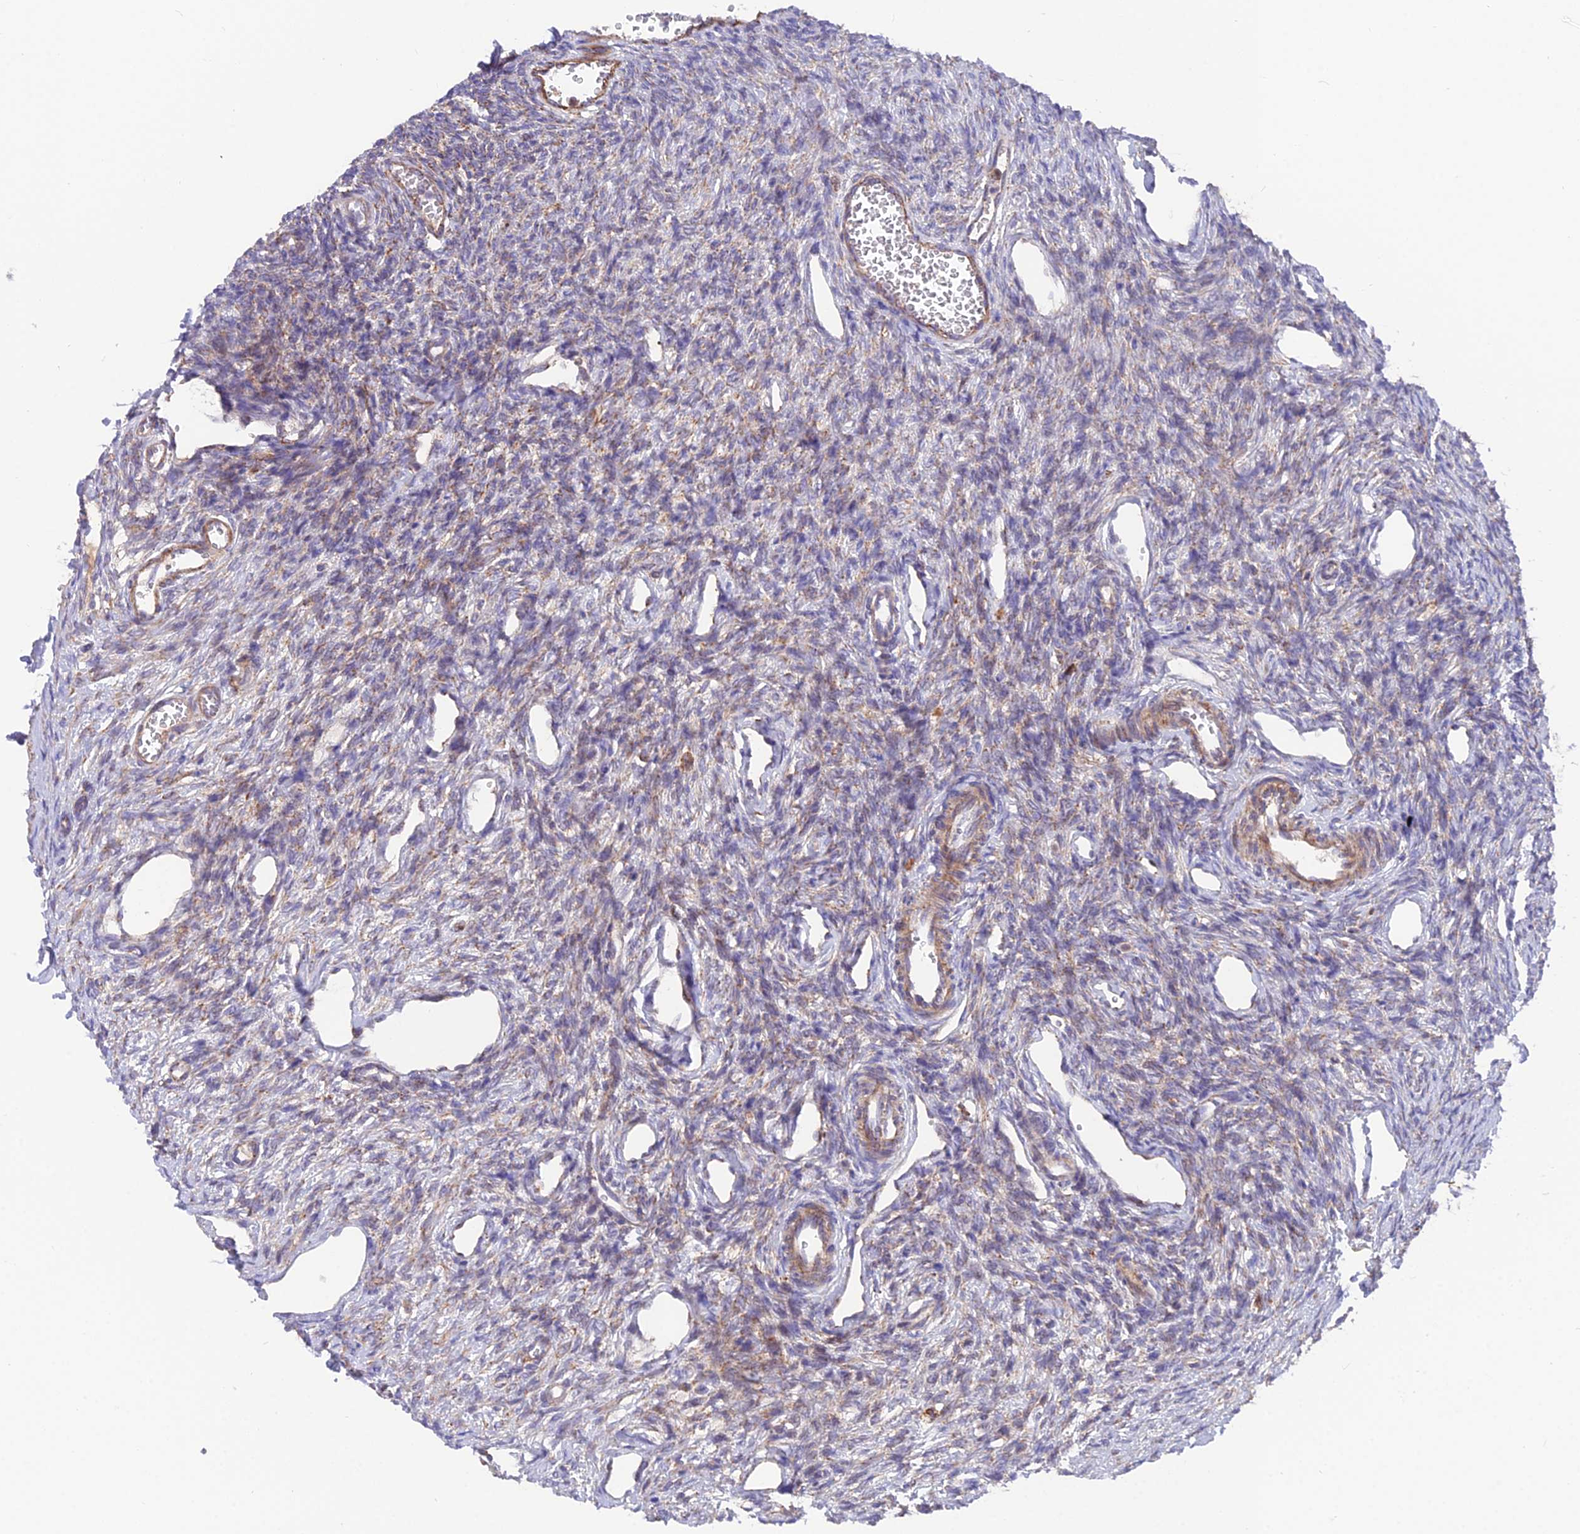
{"staining": {"intensity": "moderate", "quantity": "25%-75%", "location": "cytoplasmic/membranous"}, "tissue": "ovary", "cell_type": "Ovarian stroma cells", "image_type": "normal", "snomed": [{"axis": "morphology", "description": "Normal tissue, NOS"}, {"axis": "morphology", "description": "Cyst, NOS"}, {"axis": "topography", "description": "Ovary"}], "caption": "A brown stain highlights moderate cytoplasmic/membranous expression of a protein in ovarian stroma cells of normal ovary. Nuclei are stained in blue.", "gene": "TIGD6", "patient": {"sex": "female", "age": 33}}